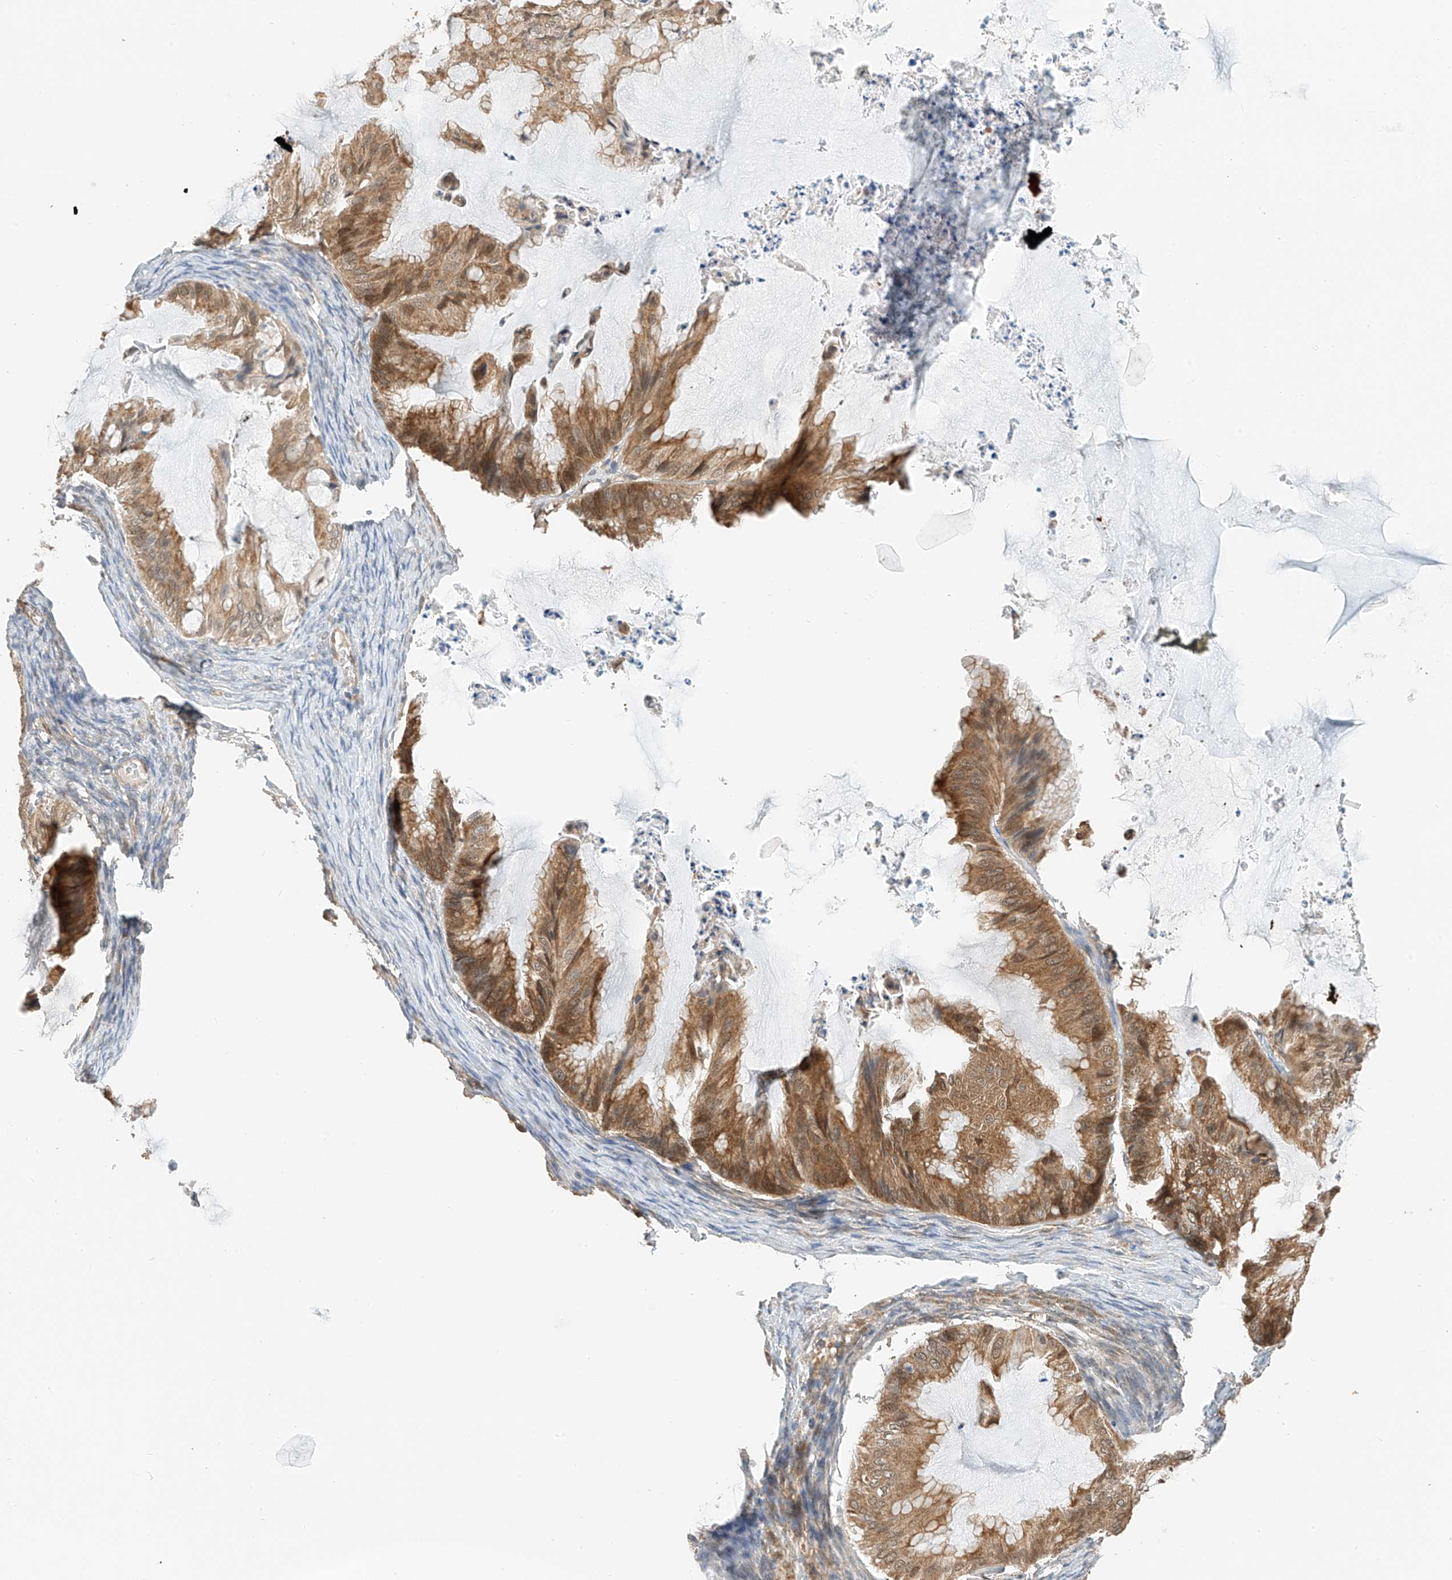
{"staining": {"intensity": "moderate", "quantity": ">75%", "location": "cytoplasmic/membranous"}, "tissue": "ovarian cancer", "cell_type": "Tumor cells", "image_type": "cancer", "snomed": [{"axis": "morphology", "description": "Cystadenocarcinoma, mucinous, NOS"}, {"axis": "topography", "description": "Ovary"}], "caption": "Immunohistochemistry of ovarian cancer (mucinous cystadenocarcinoma) exhibits medium levels of moderate cytoplasmic/membranous staining in about >75% of tumor cells. (DAB (3,3'-diaminobenzidine) IHC, brown staining for protein, blue staining for nuclei).", "gene": "PPA2", "patient": {"sex": "female", "age": 71}}